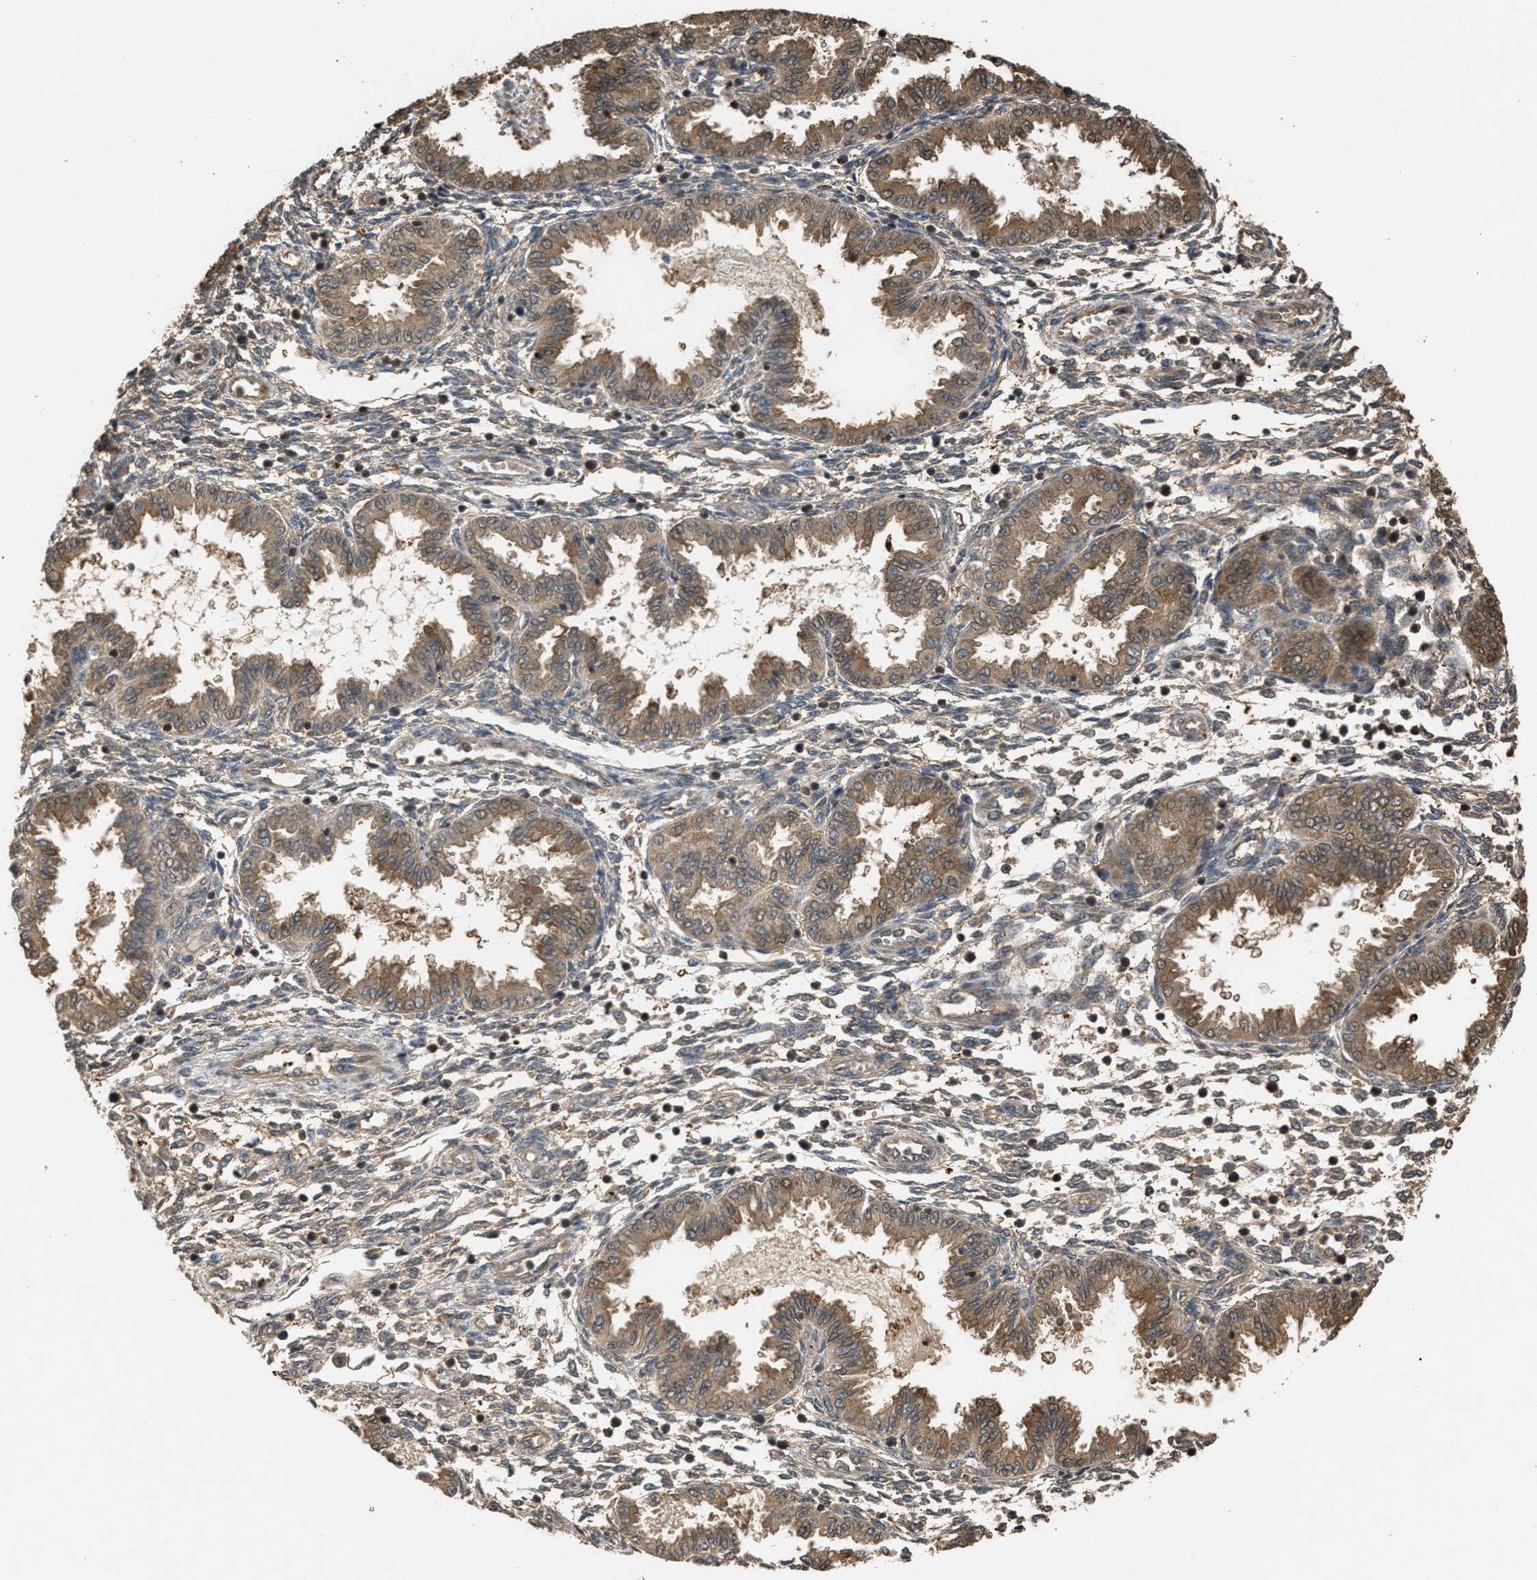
{"staining": {"intensity": "weak", "quantity": "<25%", "location": "cytoplasmic/membranous"}, "tissue": "endometrium", "cell_type": "Cells in endometrial stroma", "image_type": "normal", "snomed": [{"axis": "morphology", "description": "Normal tissue, NOS"}, {"axis": "topography", "description": "Endometrium"}], "caption": "Immunohistochemistry photomicrograph of normal endometrium: endometrium stained with DAB (3,3'-diaminobenzidine) shows no significant protein positivity in cells in endometrial stroma. The staining was performed using DAB to visualize the protein expression in brown, while the nuclei were stained in blue with hematoxylin (Magnification: 20x).", "gene": "ARHGDIA", "patient": {"sex": "female", "age": 33}}